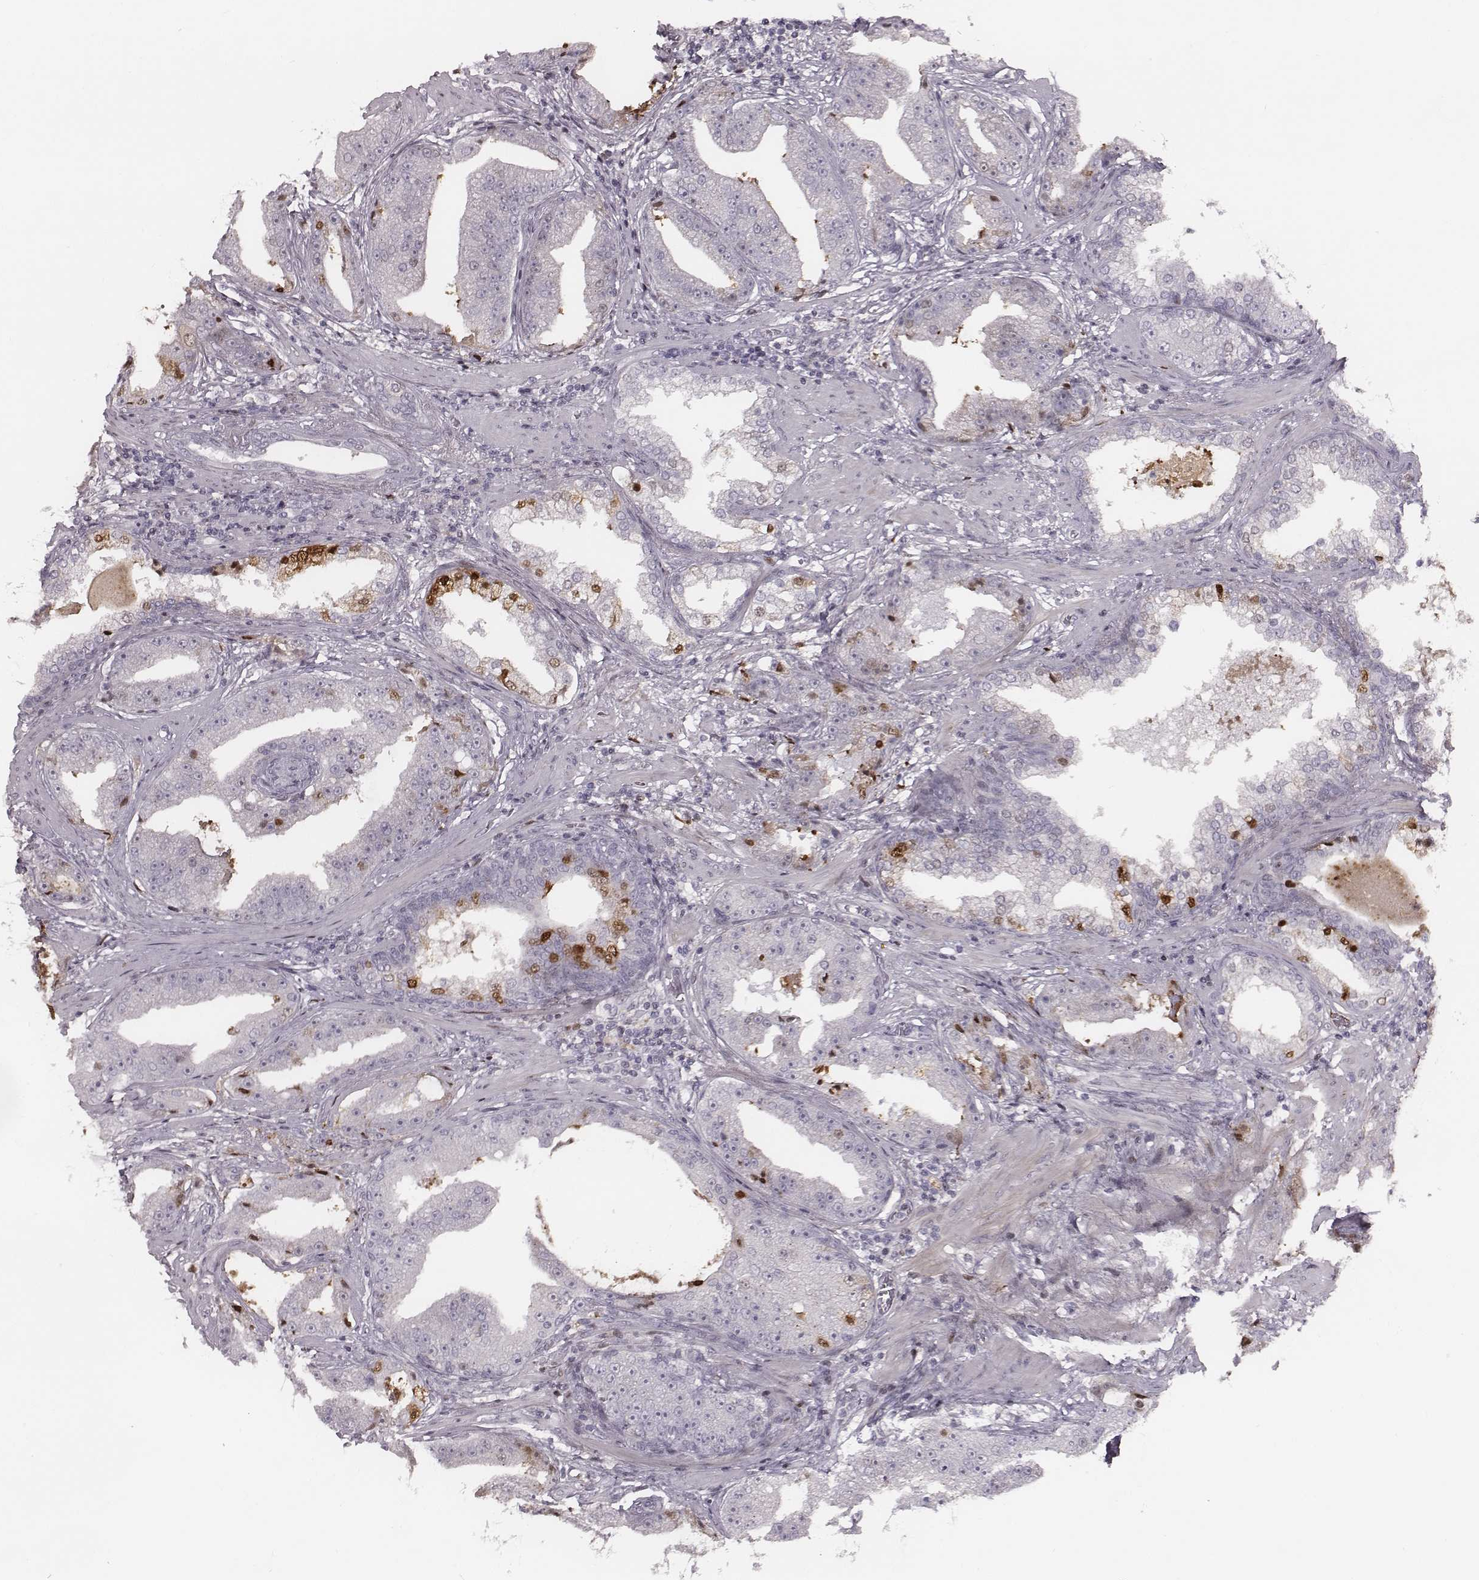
{"staining": {"intensity": "moderate", "quantity": "<25%", "location": "nuclear"}, "tissue": "prostate cancer", "cell_type": "Tumor cells", "image_type": "cancer", "snomed": [{"axis": "morphology", "description": "Adenocarcinoma, Low grade"}, {"axis": "topography", "description": "Prostate"}], "caption": "Prostate cancer tissue reveals moderate nuclear staining in about <25% of tumor cells, visualized by immunohistochemistry. Immunohistochemistry (ihc) stains the protein of interest in brown and the nuclei are stained blue.", "gene": "NDC1", "patient": {"sex": "male", "age": 62}}